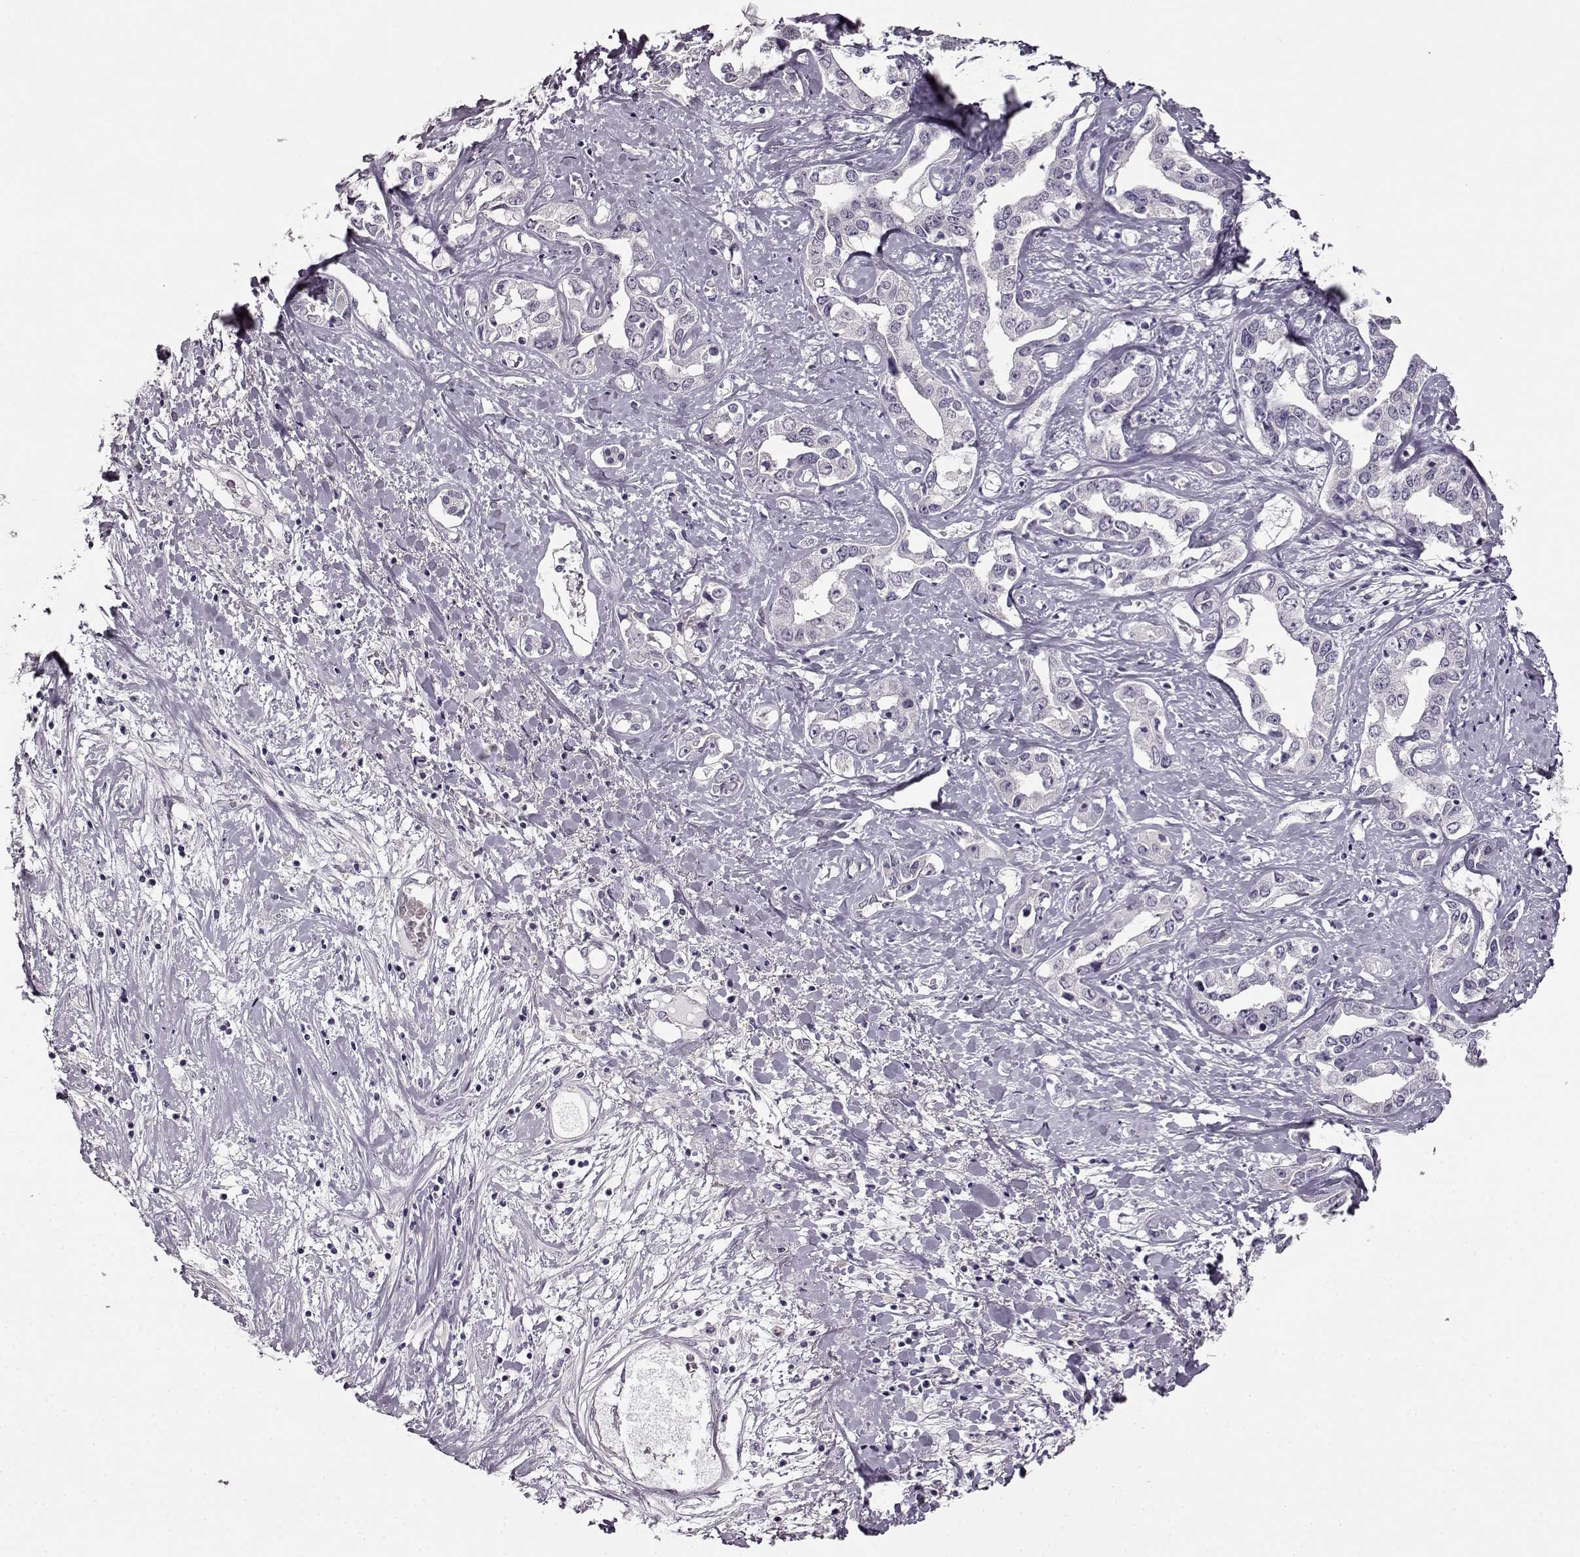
{"staining": {"intensity": "negative", "quantity": "none", "location": "none"}, "tissue": "liver cancer", "cell_type": "Tumor cells", "image_type": "cancer", "snomed": [{"axis": "morphology", "description": "Cholangiocarcinoma"}, {"axis": "topography", "description": "Liver"}], "caption": "Tumor cells show no significant staining in liver cancer. (DAB (3,3'-diaminobenzidine) IHC visualized using brightfield microscopy, high magnification).", "gene": "FSHB", "patient": {"sex": "male", "age": 59}}